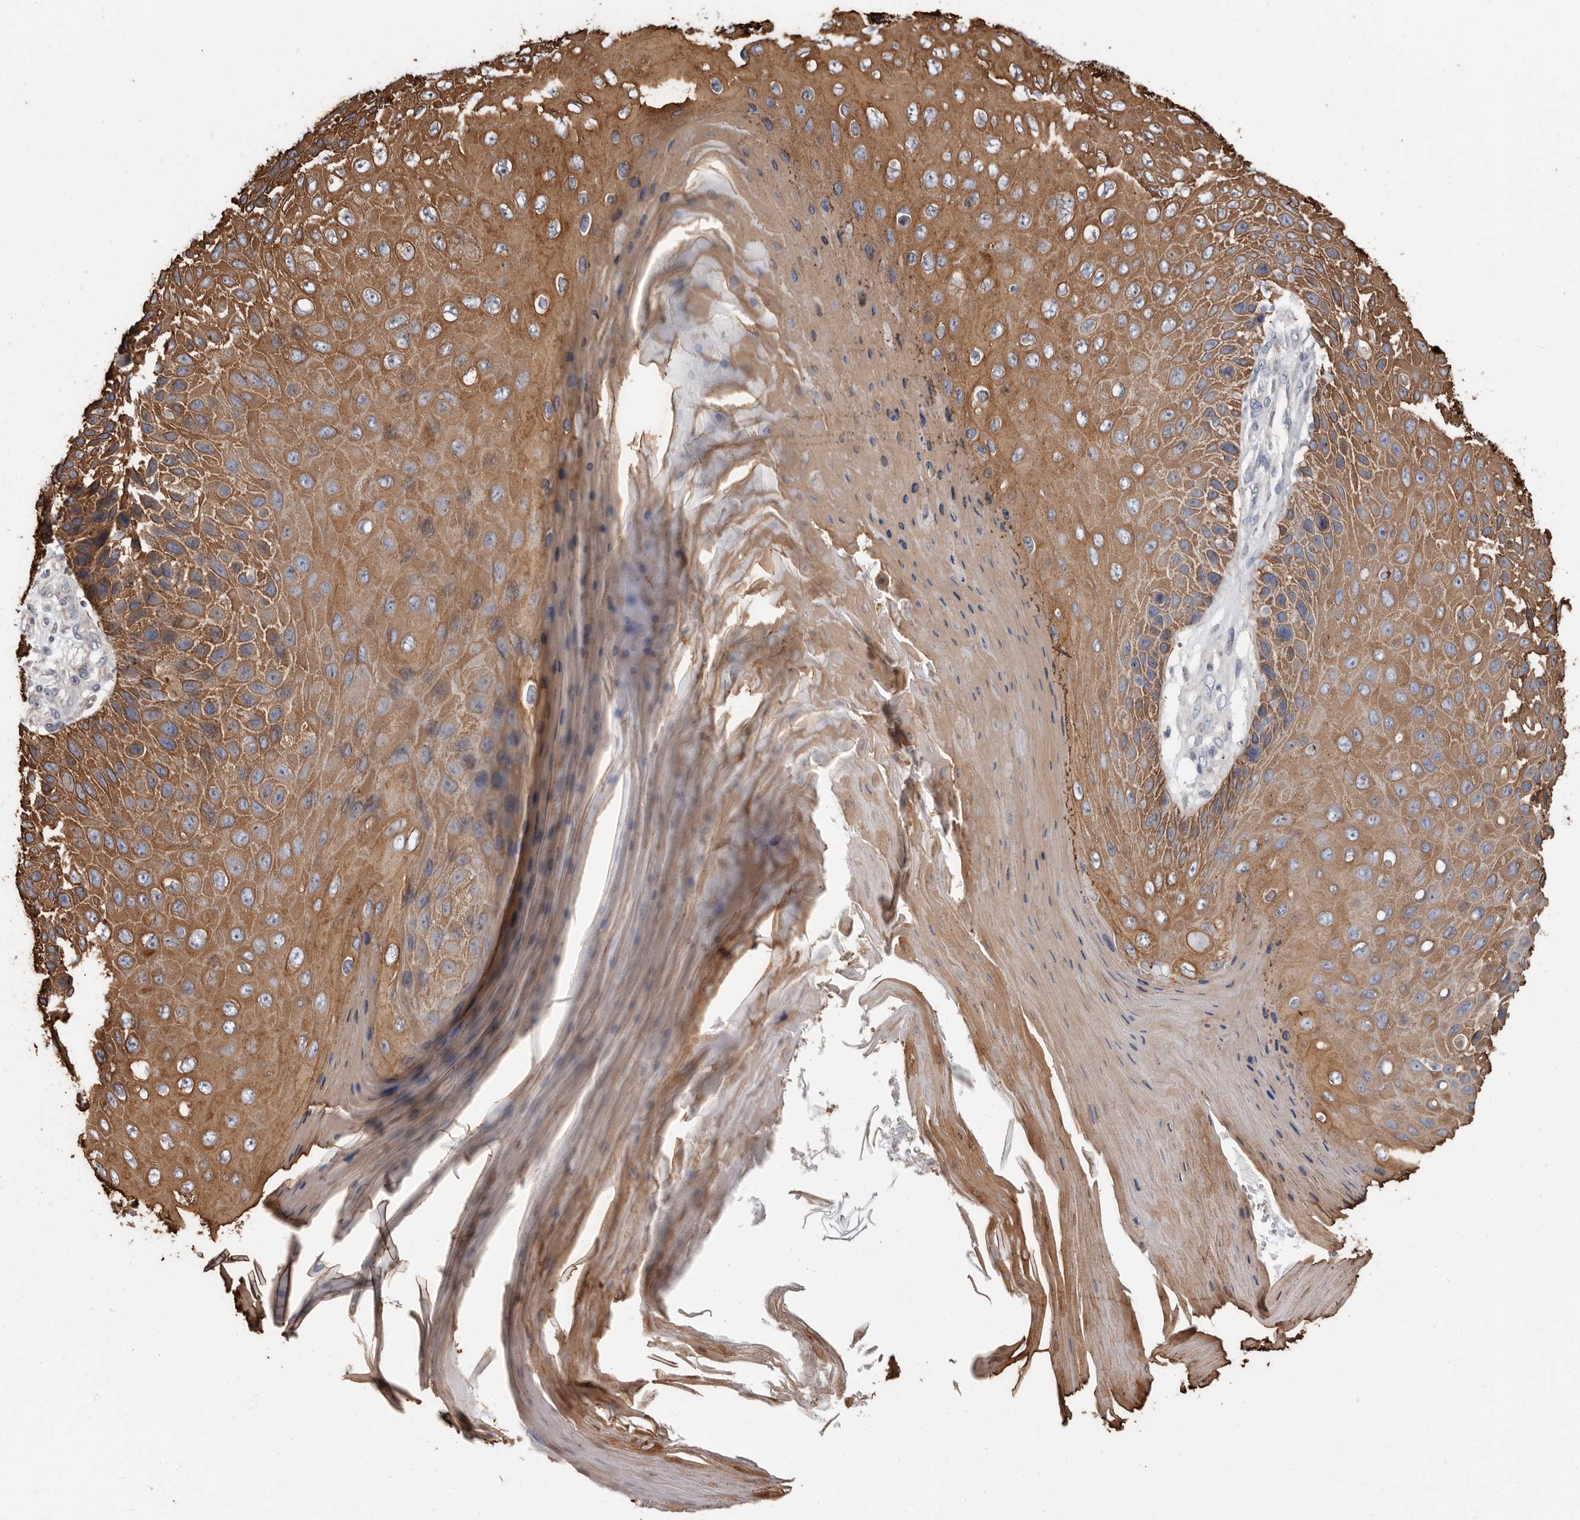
{"staining": {"intensity": "moderate", "quantity": ">75%", "location": "cytoplasmic/membranous"}, "tissue": "skin cancer", "cell_type": "Tumor cells", "image_type": "cancer", "snomed": [{"axis": "morphology", "description": "Squamous cell carcinoma, NOS"}, {"axis": "topography", "description": "Skin"}], "caption": "IHC photomicrograph of human skin cancer stained for a protein (brown), which reveals medium levels of moderate cytoplasmic/membranous staining in about >75% of tumor cells.", "gene": "MRPL18", "patient": {"sex": "female", "age": 88}}